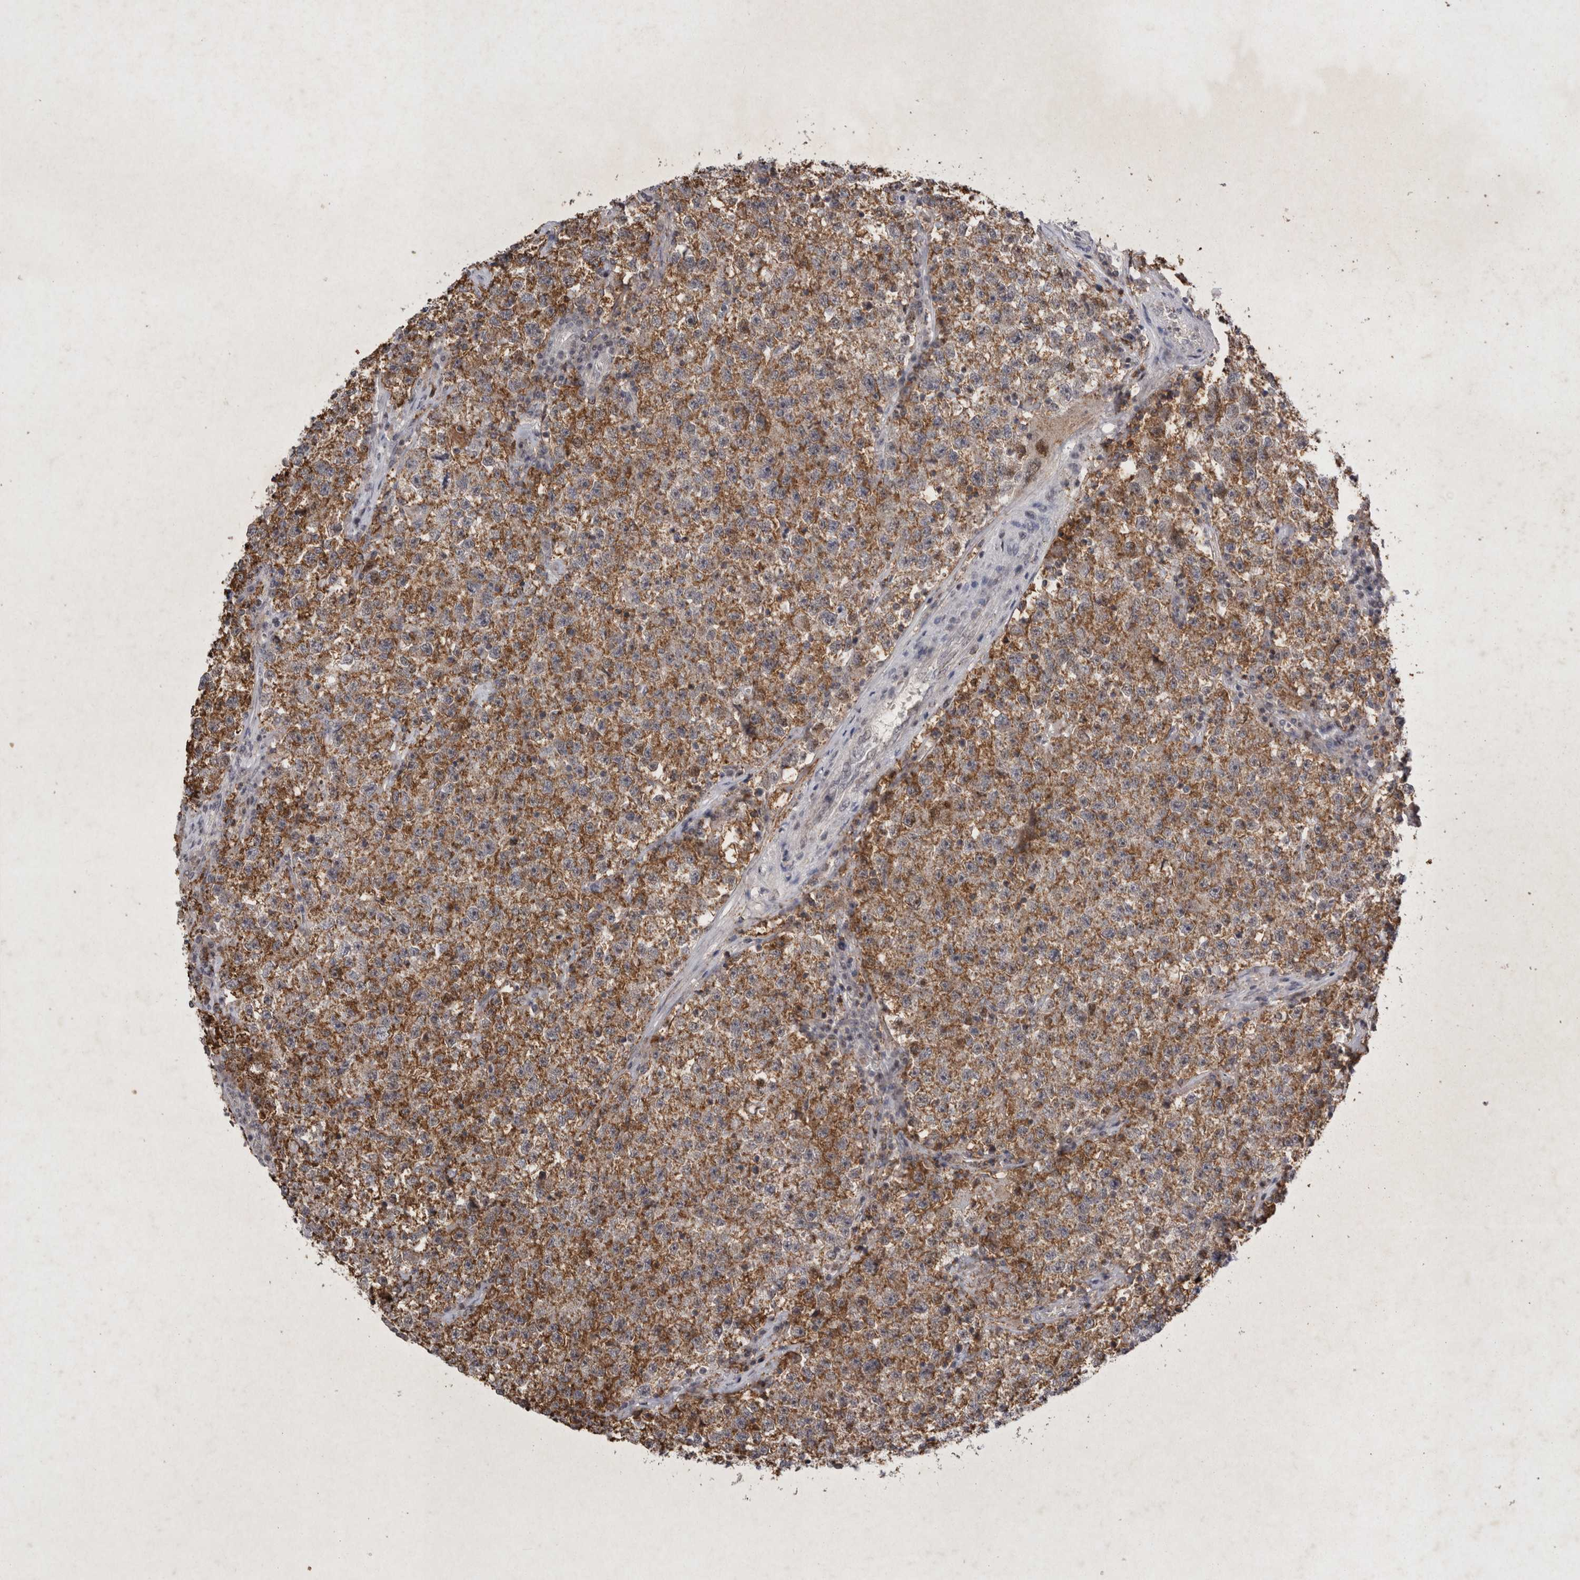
{"staining": {"intensity": "moderate", "quantity": ">75%", "location": "cytoplasmic/membranous"}, "tissue": "testis cancer", "cell_type": "Tumor cells", "image_type": "cancer", "snomed": [{"axis": "morphology", "description": "Seminoma, NOS"}, {"axis": "topography", "description": "Testis"}], "caption": "A brown stain highlights moderate cytoplasmic/membranous positivity of a protein in human testis cancer (seminoma) tumor cells. The protein is shown in brown color, while the nuclei are stained blue.", "gene": "STK11", "patient": {"sex": "male", "age": 22}}